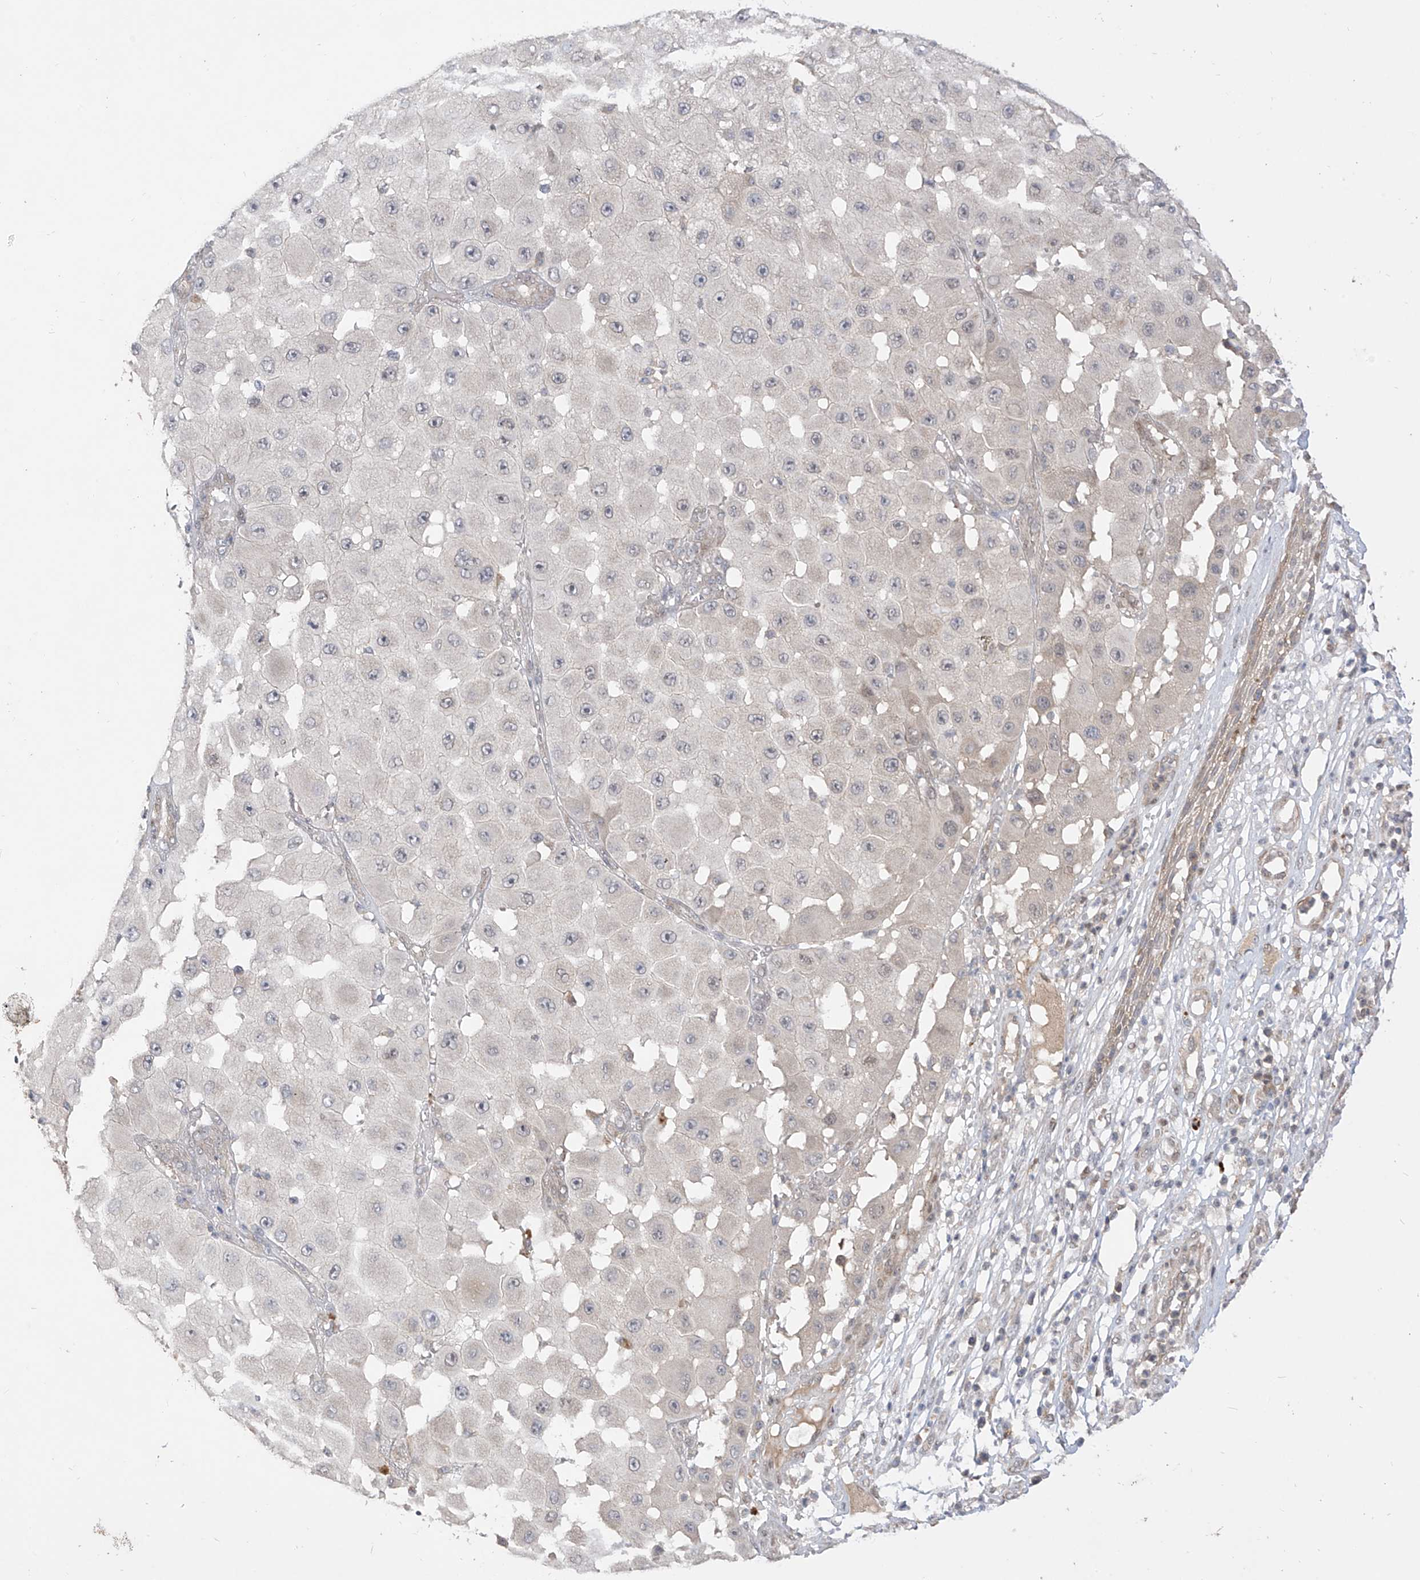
{"staining": {"intensity": "negative", "quantity": "none", "location": "none"}, "tissue": "melanoma", "cell_type": "Tumor cells", "image_type": "cancer", "snomed": [{"axis": "morphology", "description": "Malignant melanoma, NOS"}, {"axis": "topography", "description": "Skin"}], "caption": "Immunohistochemistry micrograph of neoplastic tissue: human malignant melanoma stained with DAB (3,3'-diaminobenzidine) demonstrates no significant protein expression in tumor cells.", "gene": "MRTFA", "patient": {"sex": "female", "age": 81}}